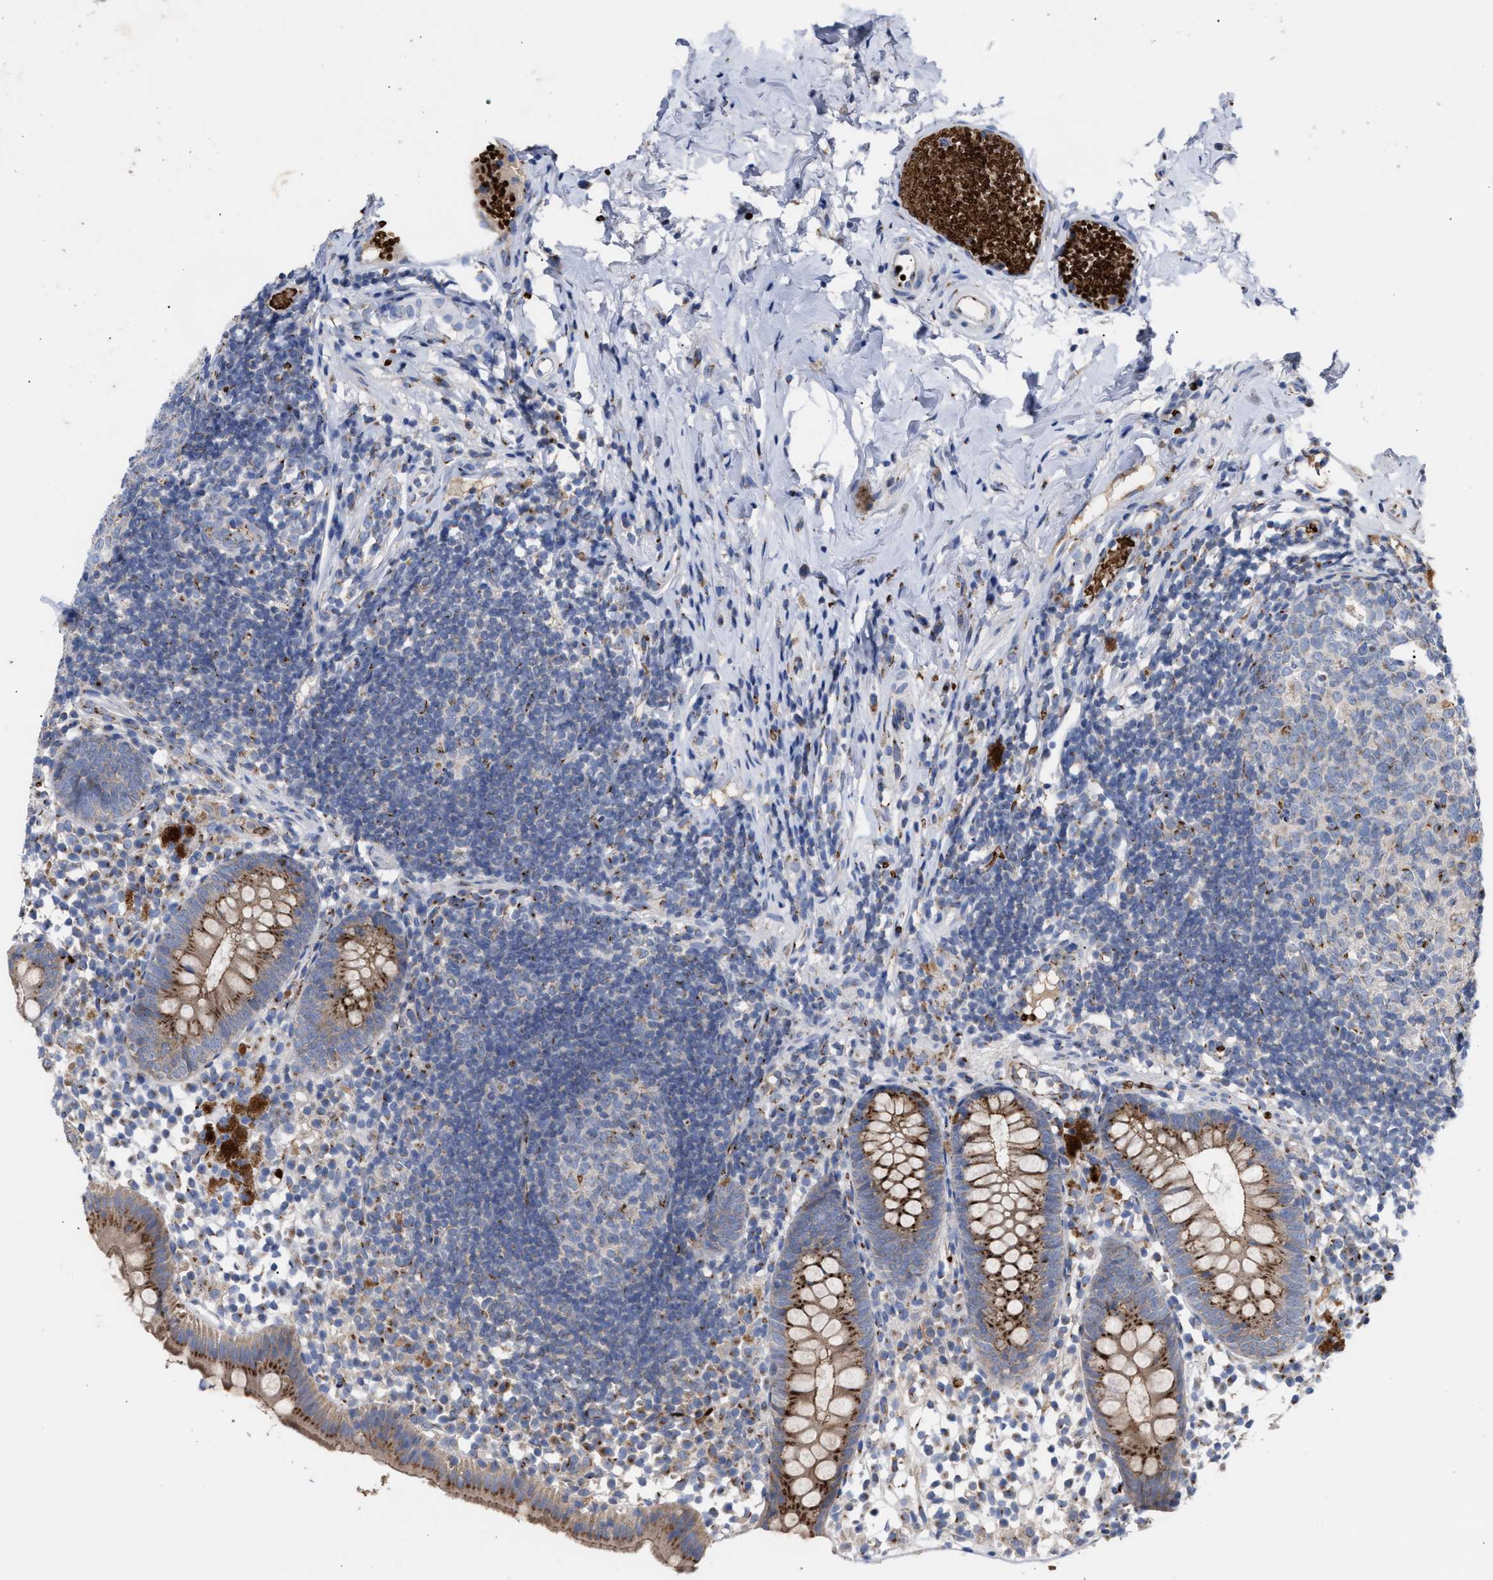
{"staining": {"intensity": "strong", "quantity": ">75%", "location": "cytoplasmic/membranous"}, "tissue": "appendix", "cell_type": "Glandular cells", "image_type": "normal", "snomed": [{"axis": "morphology", "description": "Normal tissue, NOS"}, {"axis": "topography", "description": "Appendix"}], "caption": "DAB (3,3'-diaminobenzidine) immunohistochemical staining of benign human appendix exhibits strong cytoplasmic/membranous protein positivity in about >75% of glandular cells.", "gene": "CCL2", "patient": {"sex": "female", "age": 20}}